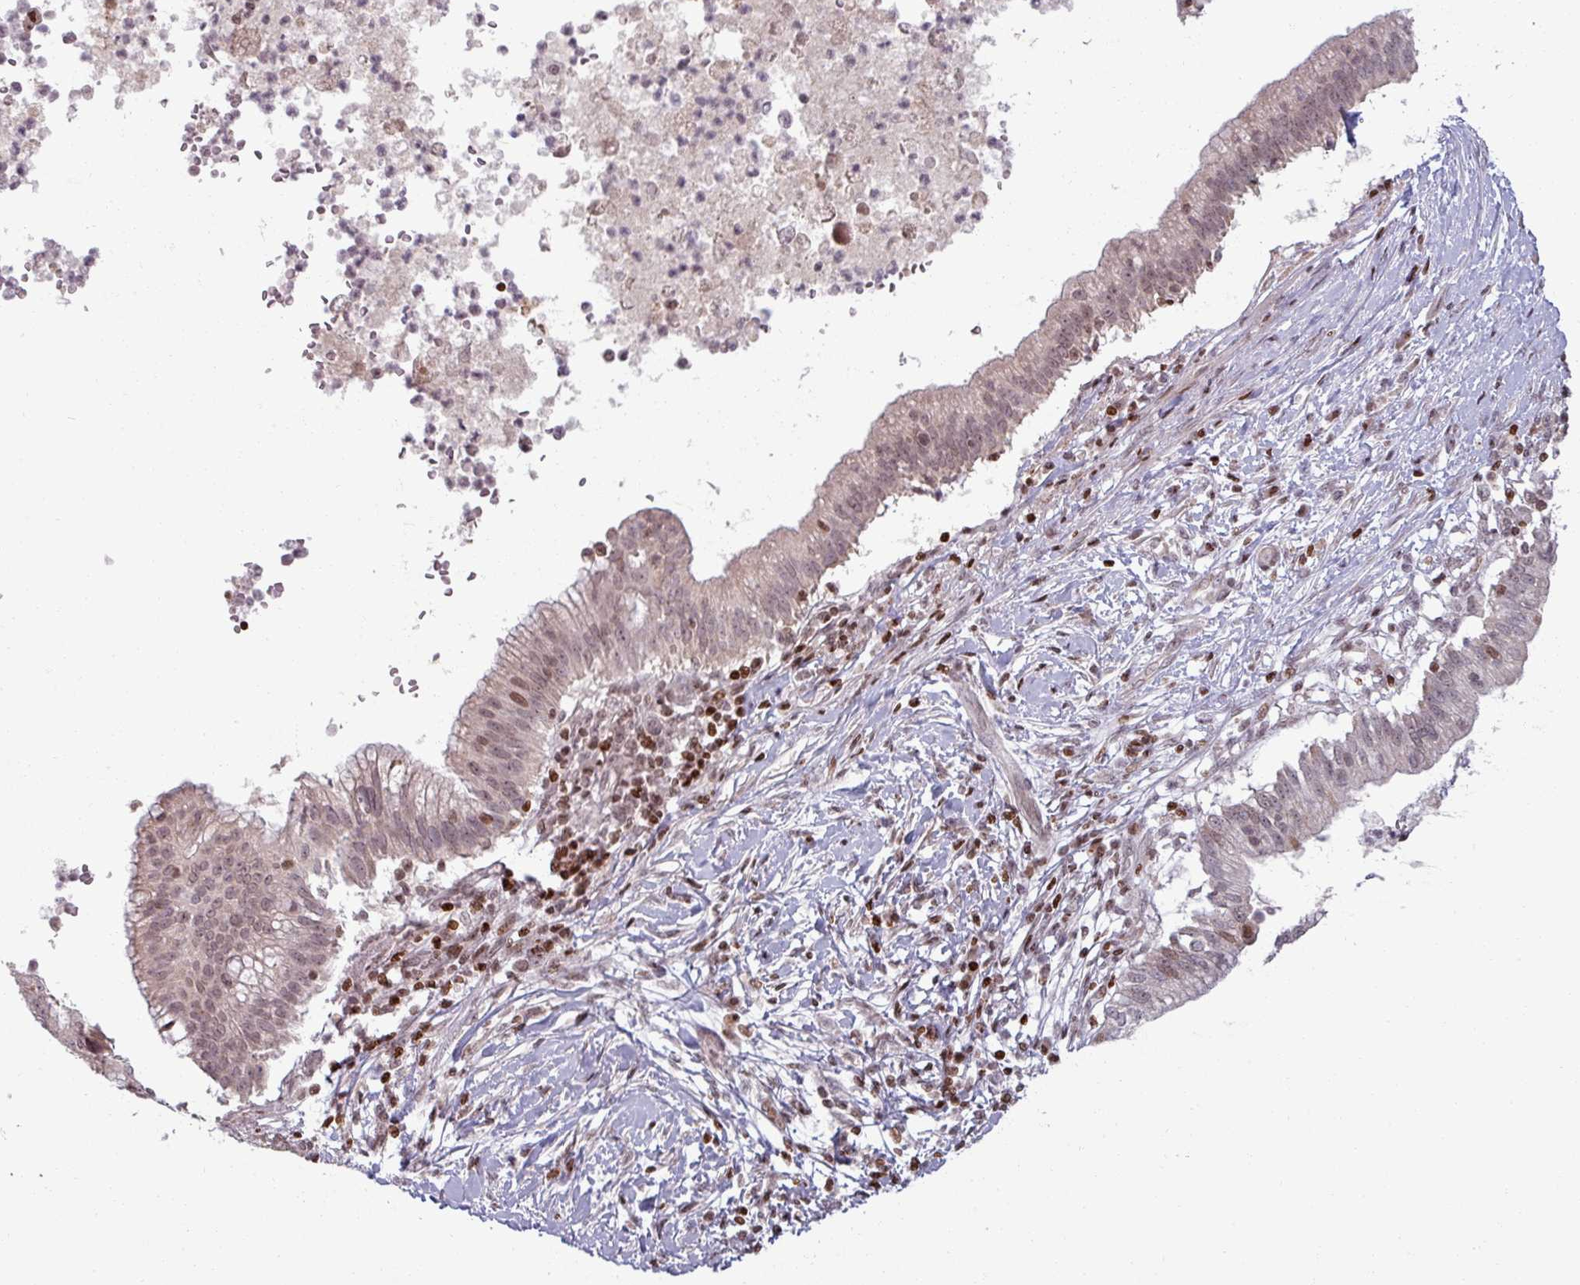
{"staining": {"intensity": "weak", "quantity": ">75%", "location": "nuclear"}, "tissue": "pancreatic cancer", "cell_type": "Tumor cells", "image_type": "cancer", "snomed": [{"axis": "morphology", "description": "Adenocarcinoma, NOS"}, {"axis": "topography", "description": "Pancreas"}], "caption": "About >75% of tumor cells in pancreatic adenocarcinoma display weak nuclear protein positivity as visualized by brown immunohistochemical staining.", "gene": "NCOR1", "patient": {"sex": "male", "age": 68}}